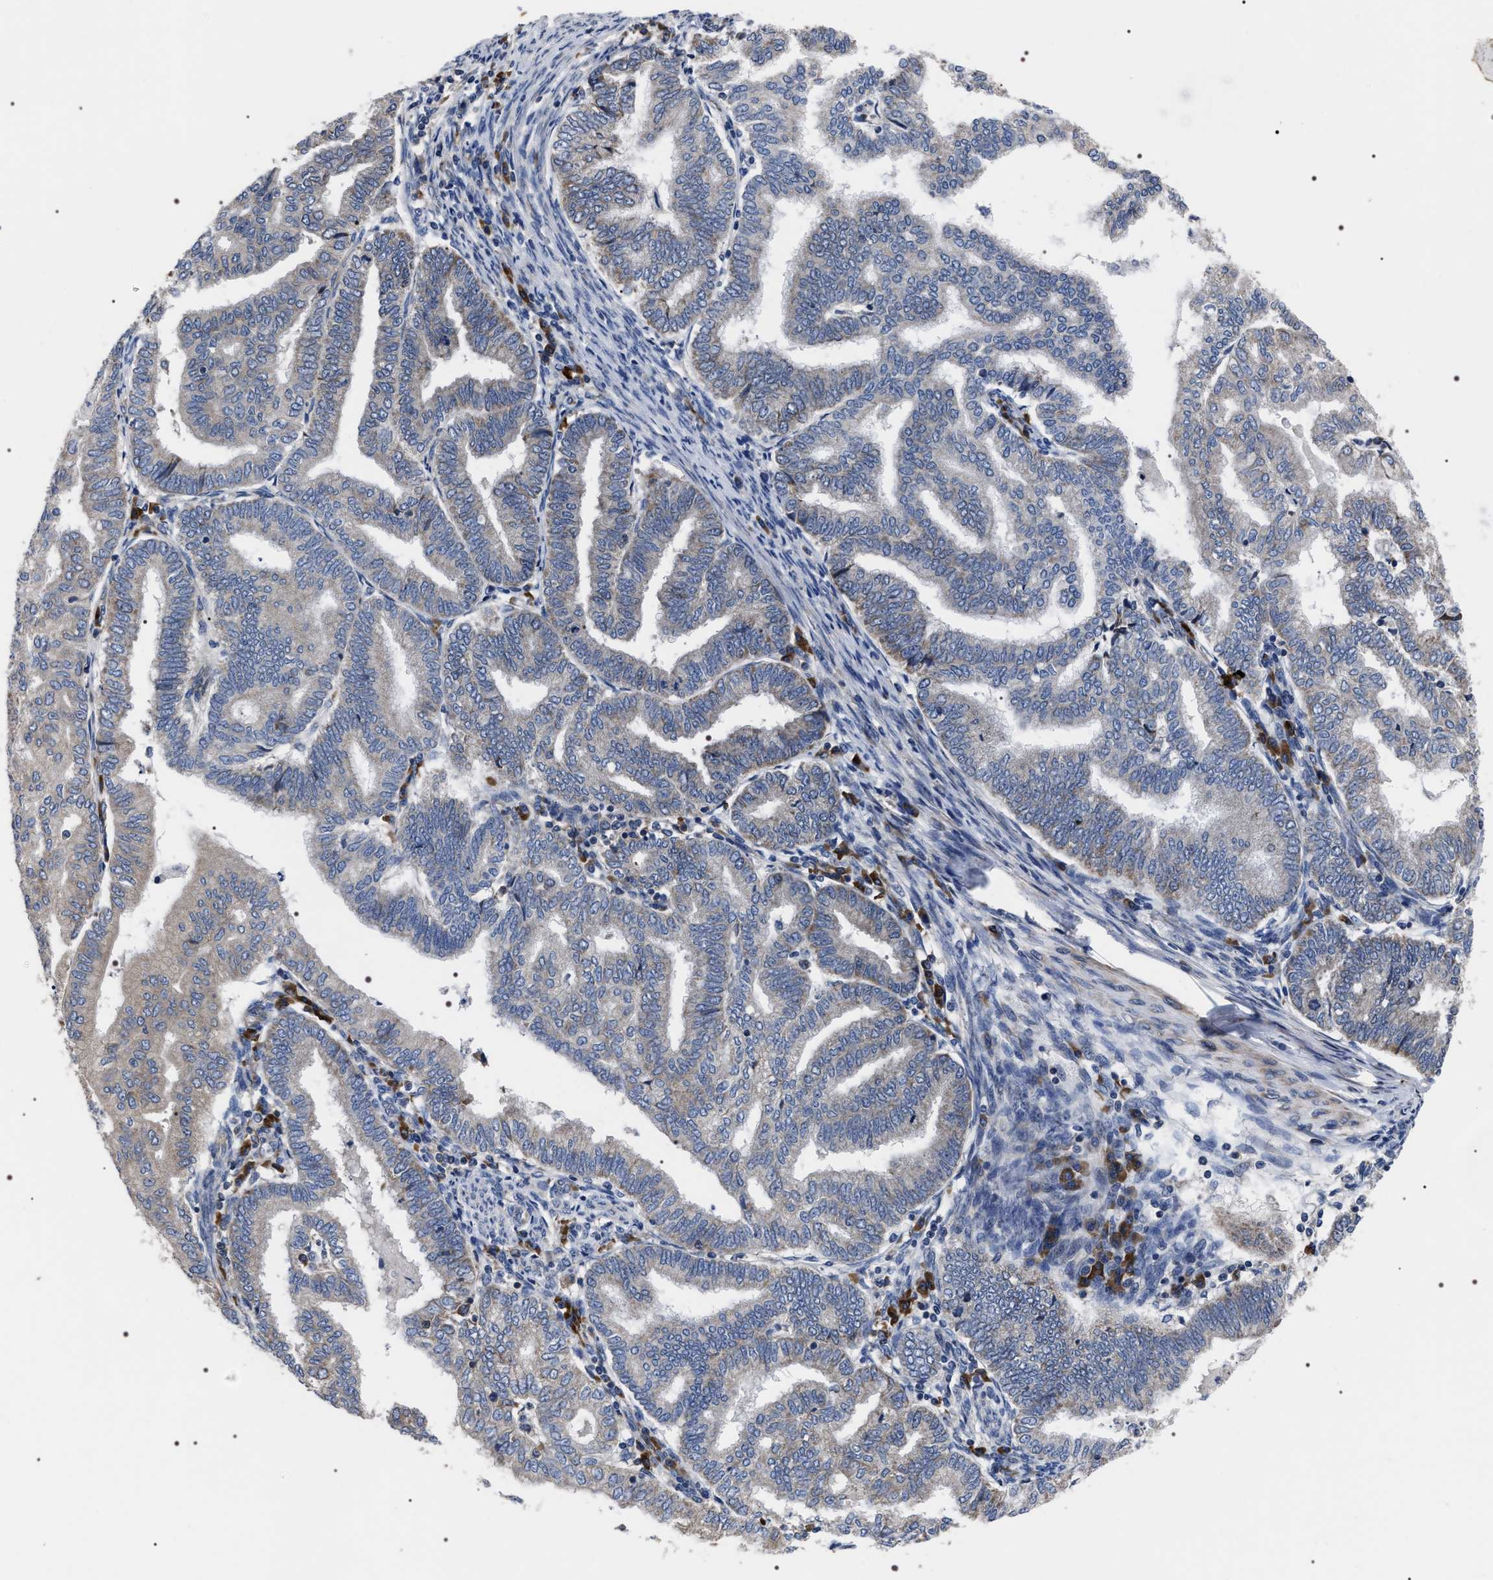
{"staining": {"intensity": "weak", "quantity": "<25%", "location": "cytoplasmic/membranous"}, "tissue": "endometrial cancer", "cell_type": "Tumor cells", "image_type": "cancer", "snomed": [{"axis": "morphology", "description": "Polyp, NOS"}, {"axis": "morphology", "description": "Adenocarcinoma, NOS"}, {"axis": "morphology", "description": "Adenoma, NOS"}, {"axis": "topography", "description": "Endometrium"}], "caption": "The micrograph demonstrates no staining of tumor cells in endometrial cancer (adenoma).", "gene": "MIS18A", "patient": {"sex": "female", "age": 79}}